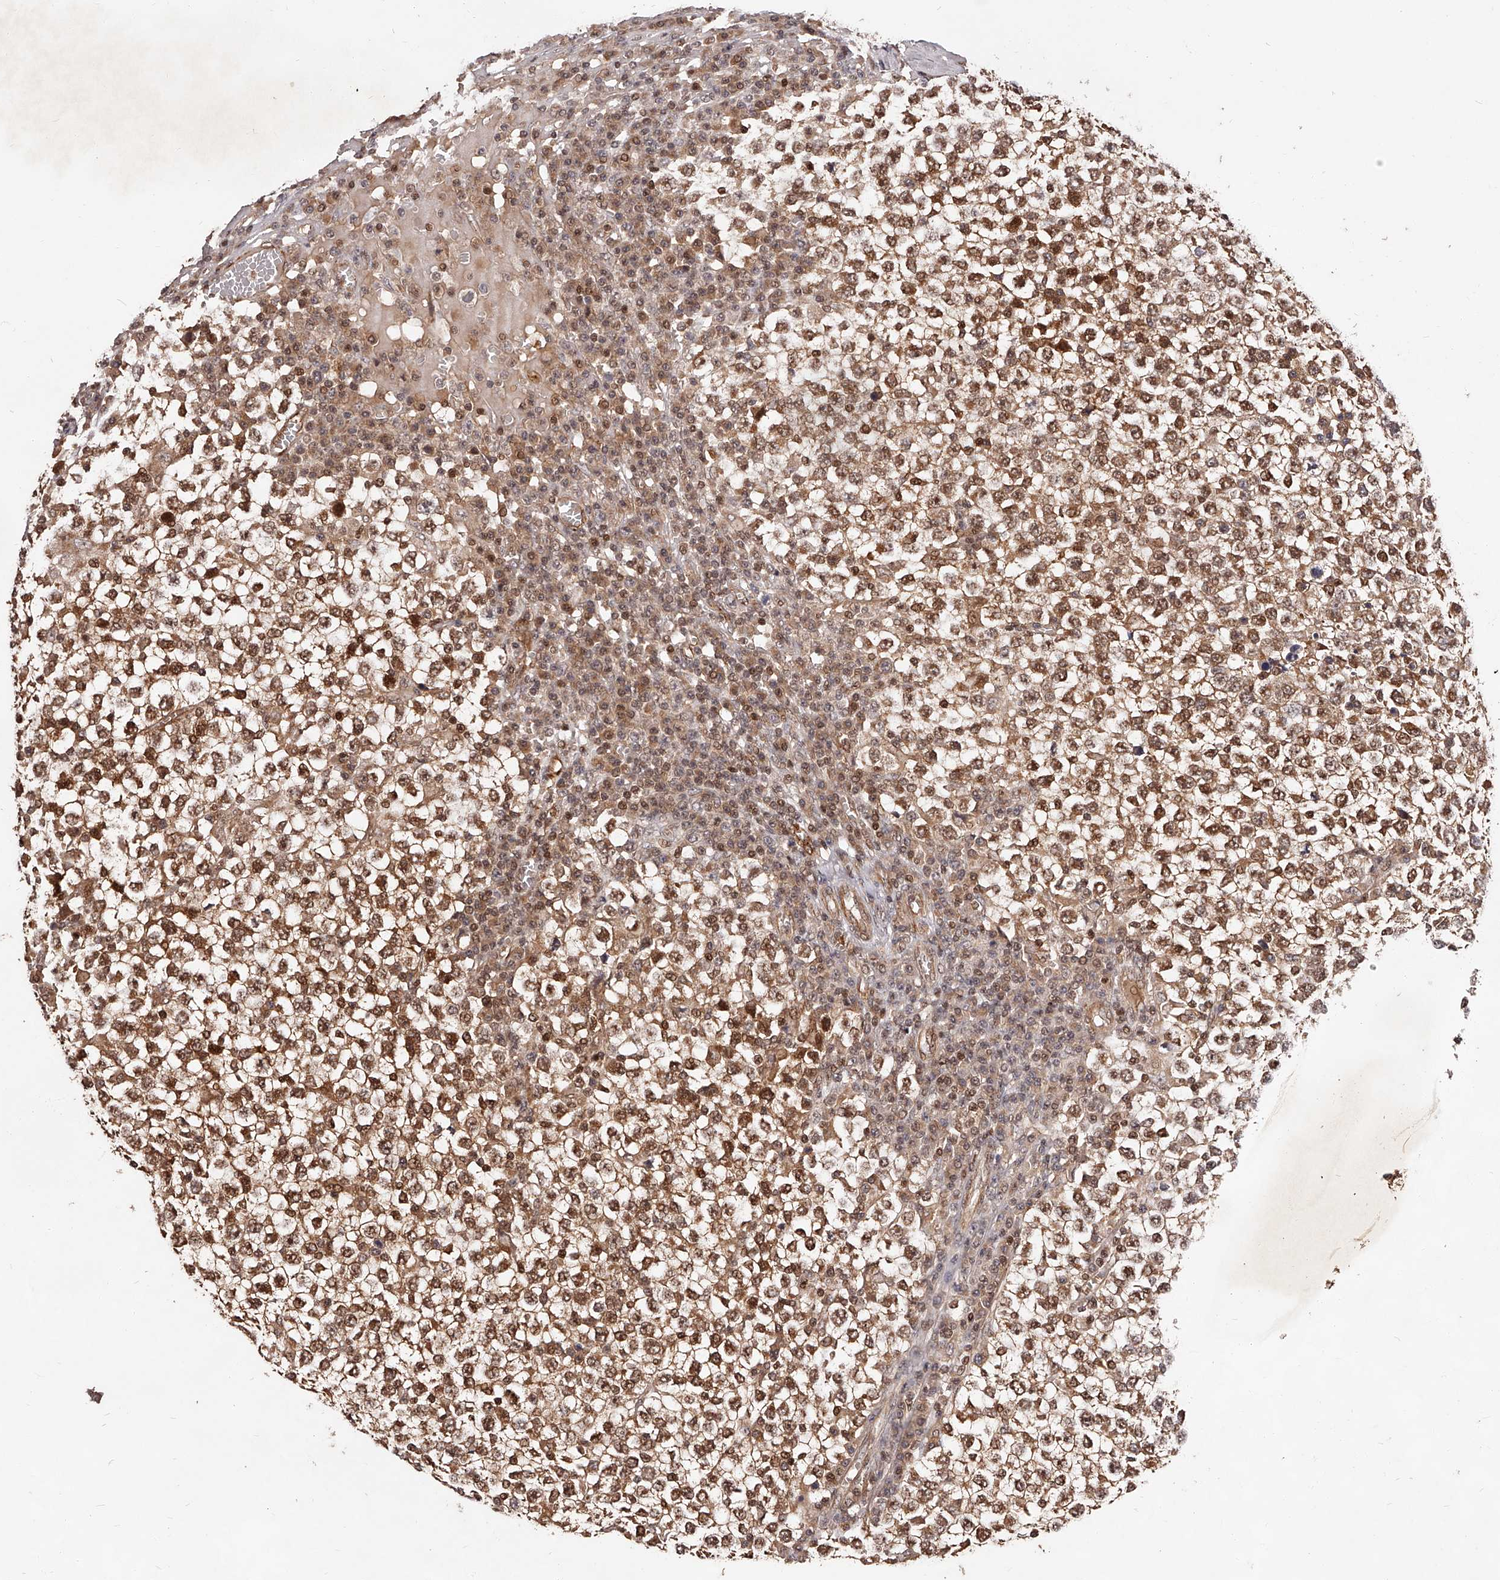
{"staining": {"intensity": "moderate", "quantity": ">75%", "location": "cytoplasmic/membranous,nuclear"}, "tissue": "testis cancer", "cell_type": "Tumor cells", "image_type": "cancer", "snomed": [{"axis": "morphology", "description": "Seminoma, NOS"}, {"axis": "topography", "description": "Testis"}], "caption": "The histopathology image demonstrates a brown stain indicating the presence of a protein in the cytoplasmic/membranous and nuclear of tumor cells in testis seminoma.", "gene": "CUL7", "patient": {"sex": "male", "age": 65}}